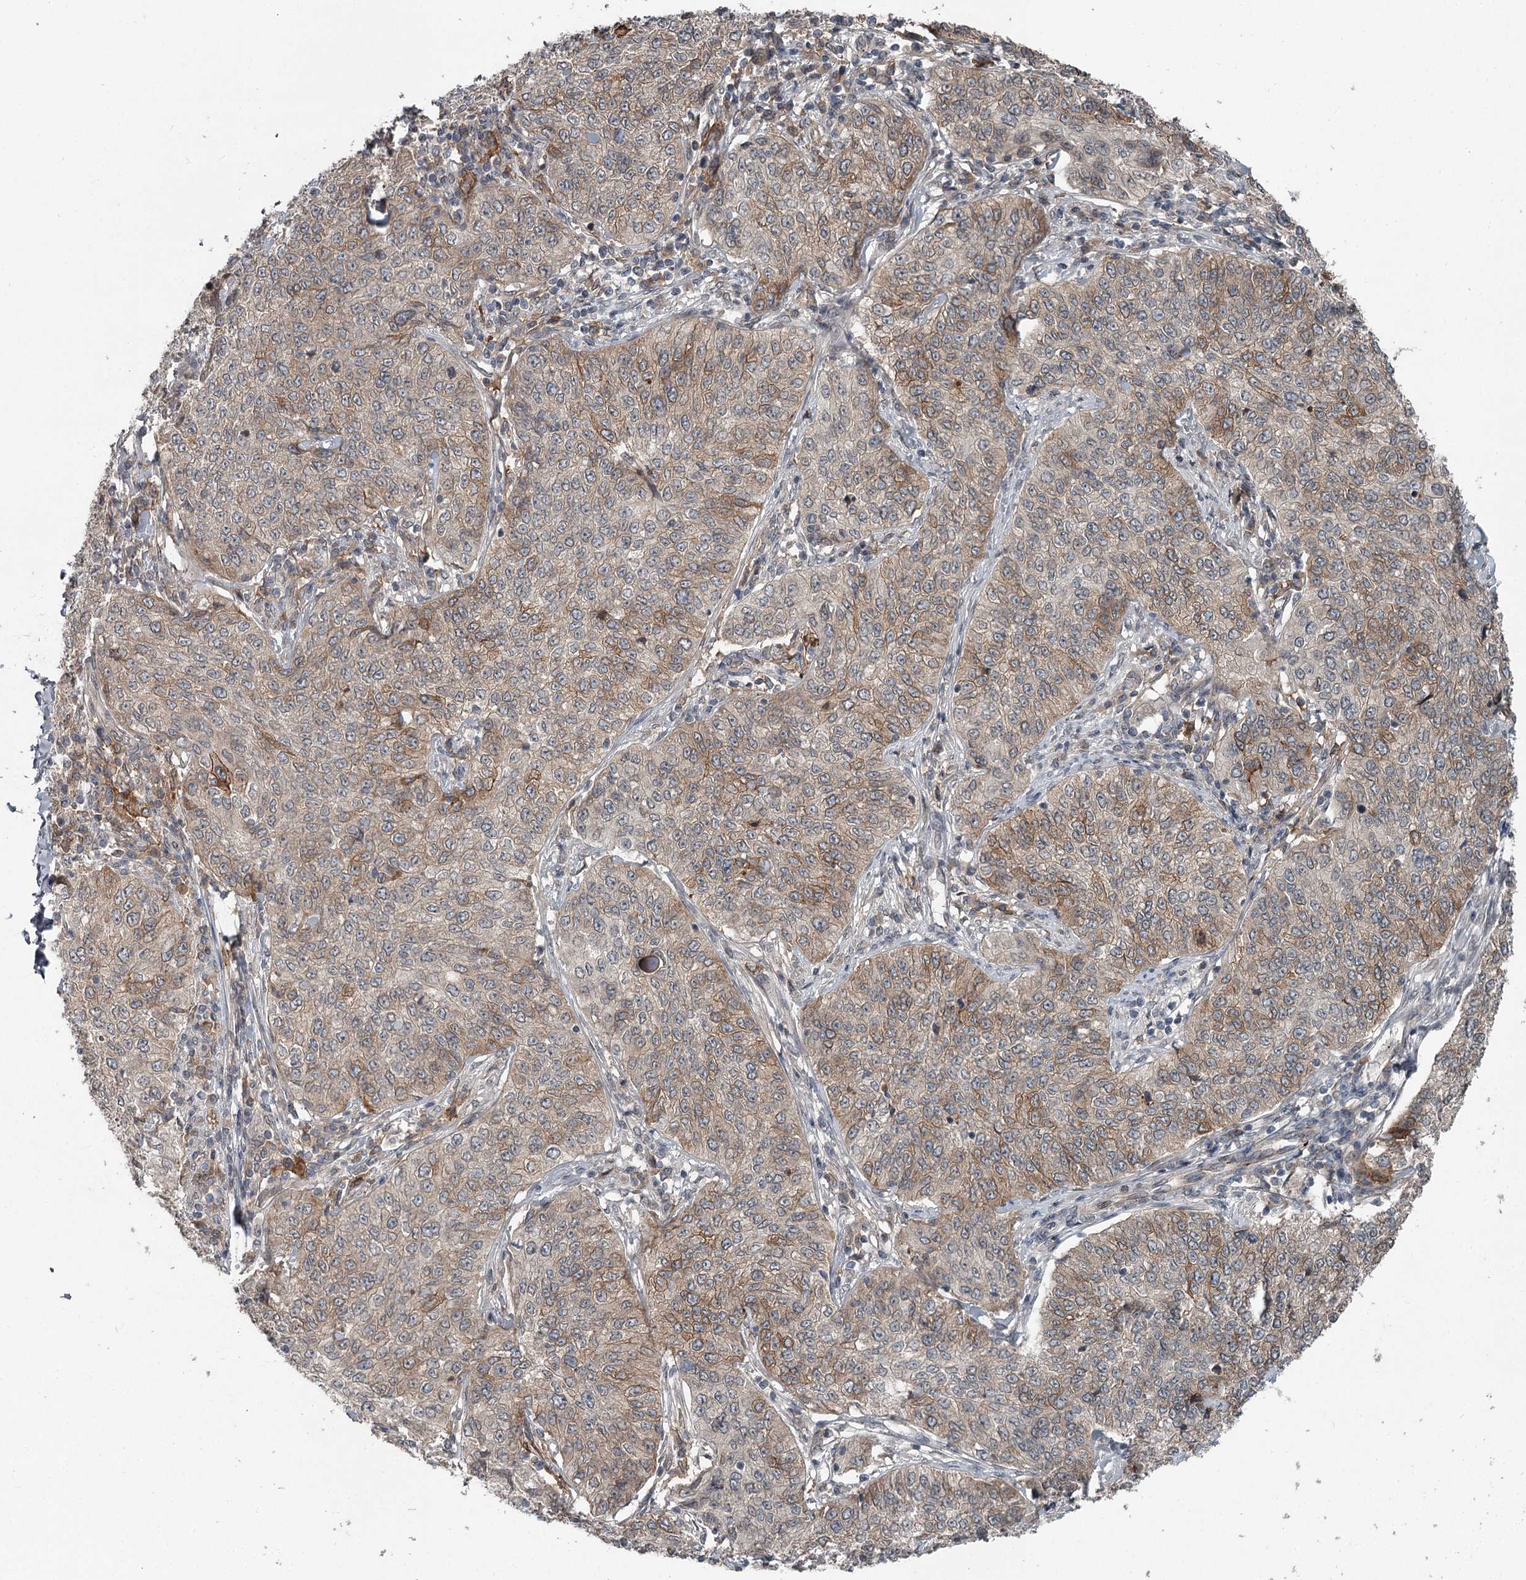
{"staining": {"intensity": "weak", "quantity": "25%-75%", "location": "cytoplasmic/membranous"}, "tissue": "cervical cancer", "cell_type": "Tumor cells", "image_type": "cancer", "snomed": [{"axis": "morphology", "description": "Squamous cell carcinoma, NOS"}, {"axis": "topography", "description": "Cervix"}], "caption": "High-magnification brightfield microscopy of cervical cancer (squamous cell carcinoma) stained with DAB (3,3'-diaminobenzidine) (brown) and counterstained with hematoxylin (blue). tumor cells exhibit weak cytoplasmic/membranous positivity is appreciated in about25%-75% of cells.", "gene": "SLC39A8", "patient": {"sex": "female", "age": 35}}